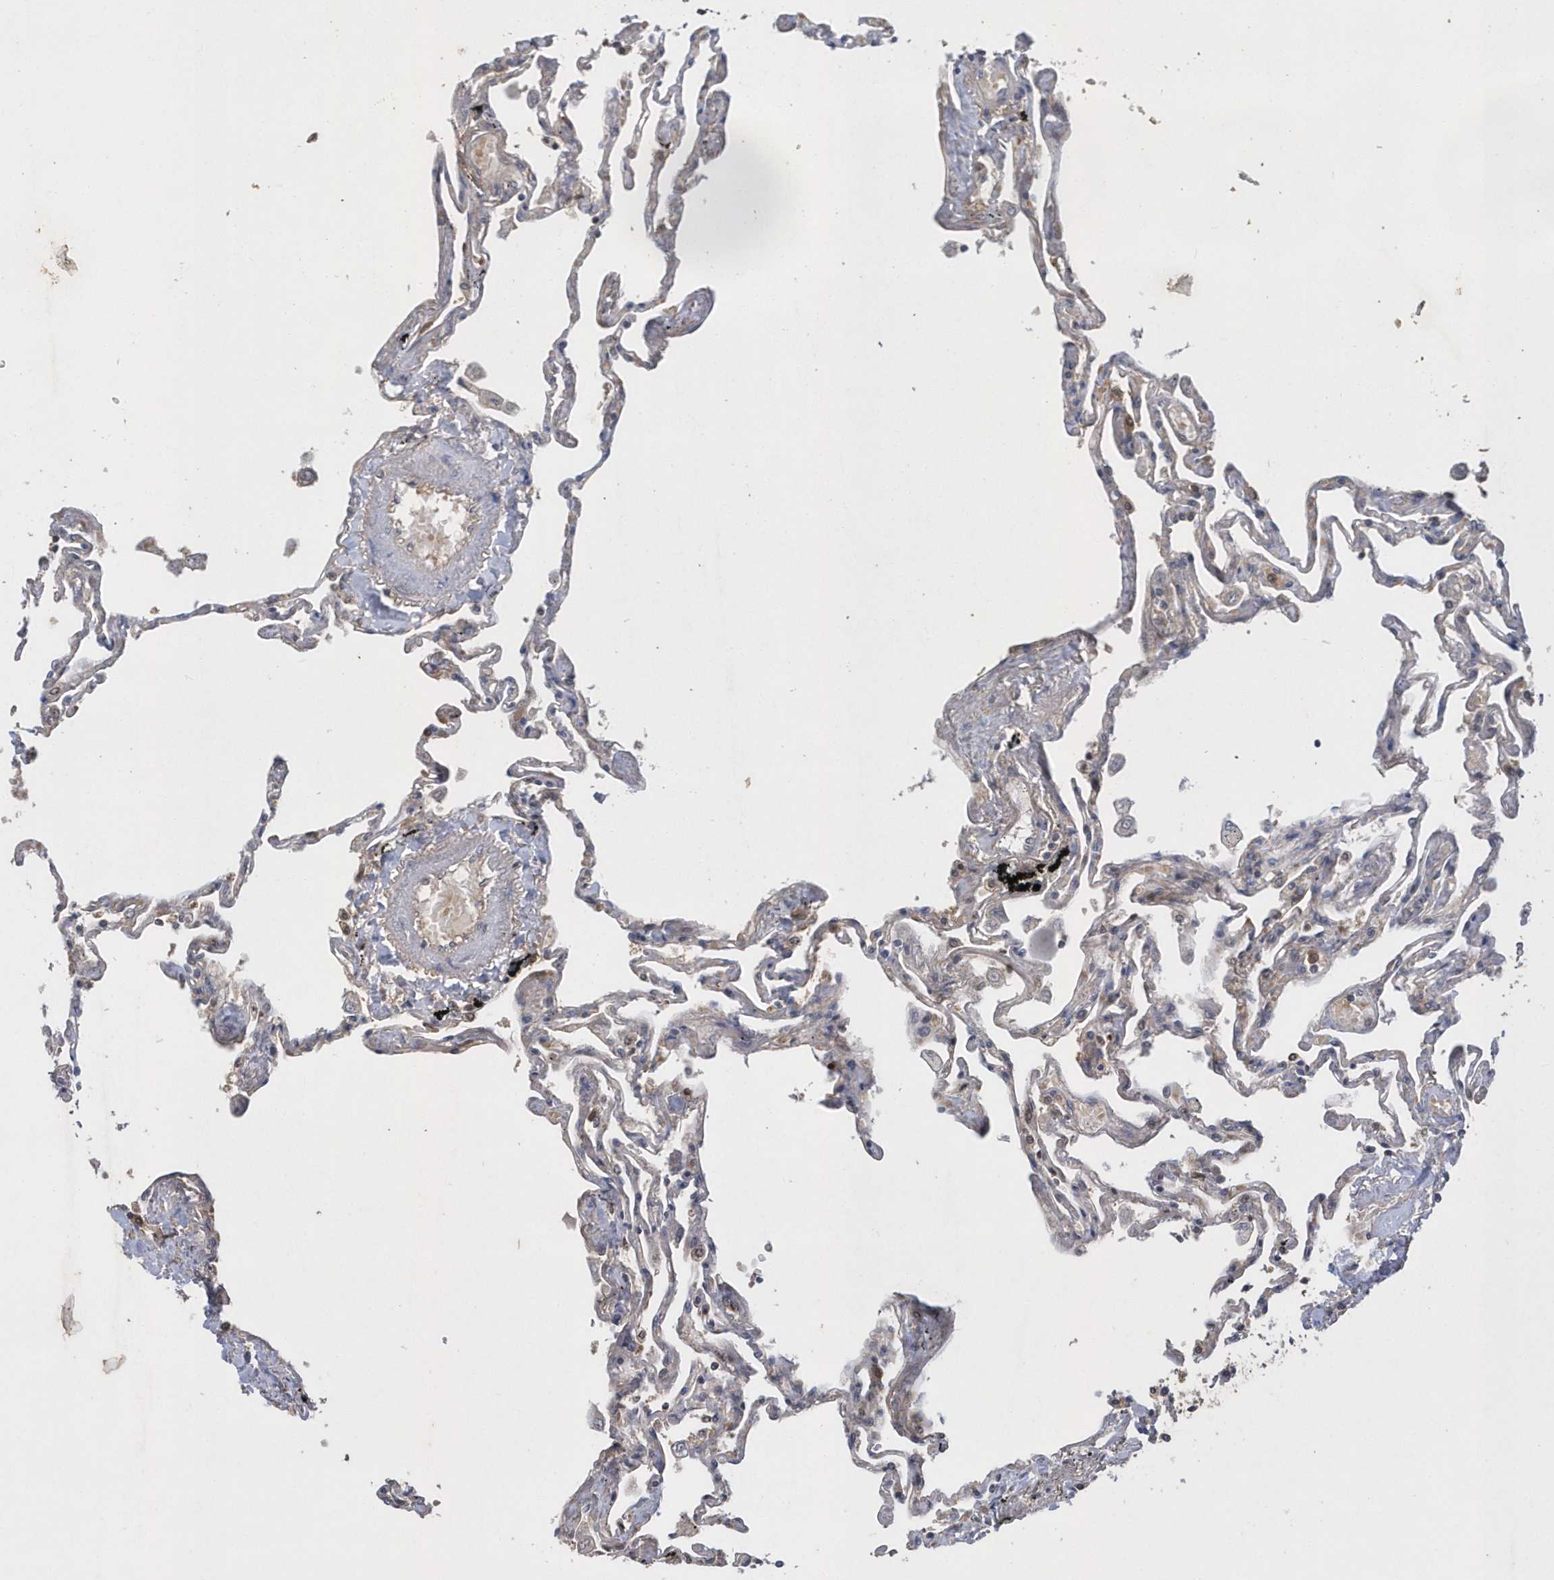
{"staining": {"intensity": "moderate", "quantity": "<25%", "location": "cytoplasmic/membranous"}, "tissue": "lung", "cell_type": "Alveolar cells", "image_type": "normal", "snomed": [{"axis": "morphology", "description": "Normal tissue, NOS"}, {"axis": "topography", "description": "Lung"}], "caption": "Immunohistochemical staining of normal lung shows low levels of moderate cytoplasmic/membranous staining in about <25% of alveolar cells.", "gene": "PAICS", "patient": {"sex": "female", "age": 67}}